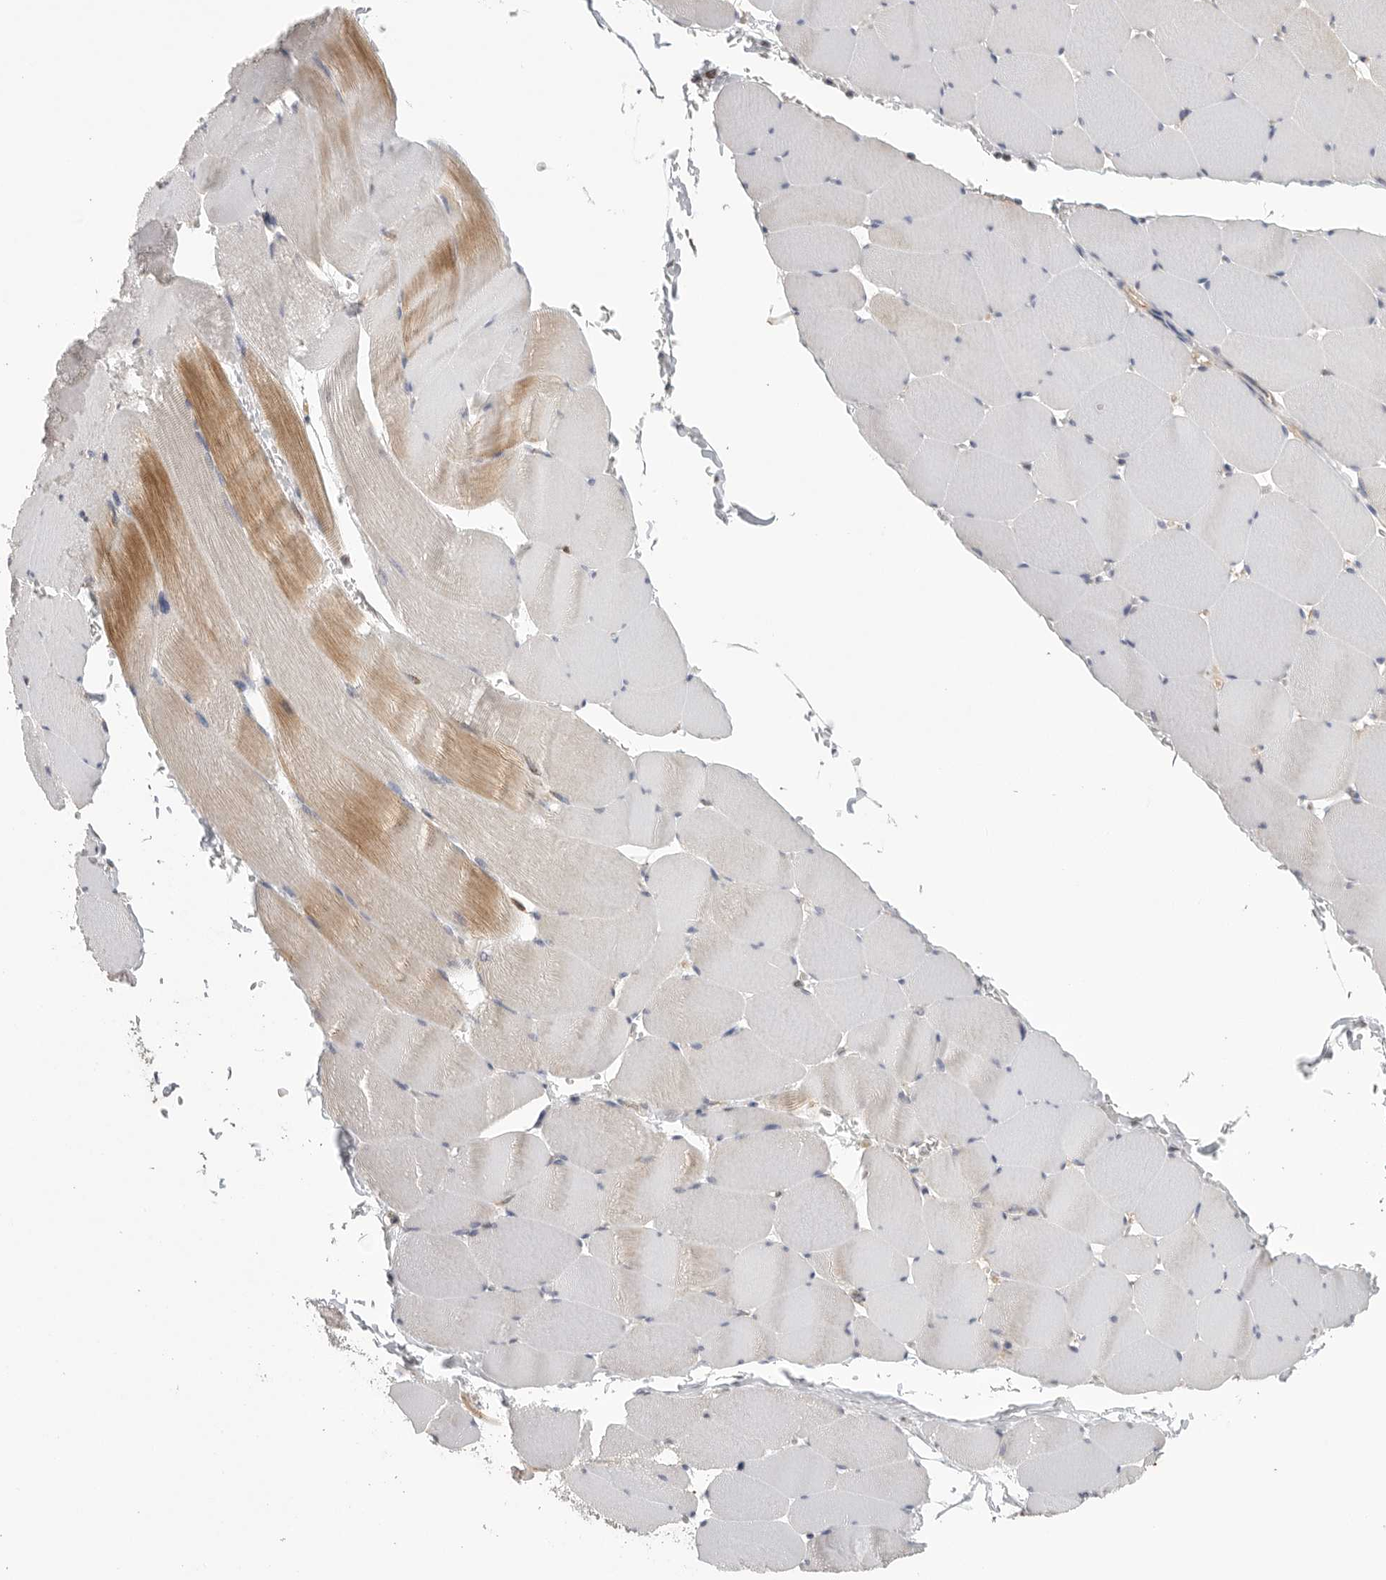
{"staining": {"intensity": "moderate", "quantity": "<25%", "location": "cytoplasmic/membranous"}, "tissue": "skeletal muscle", "cell_type": "Myocytes", "image_type": "normal", "snomed": [{"axis": "morphology", "description": "Normal tissue, NOS"}, {"axis": "topography", "description": "Skeletal muscle"}], "caption": "IHC photomicrograph of normal human skeletal muscle stained for a protein (brown), which shows low levels of moderate cytoplasmic/membranous staining in approximately <25% of myocytes.", "gene": "FKBP8", "patient": {"sex": "male", "age": 62}}